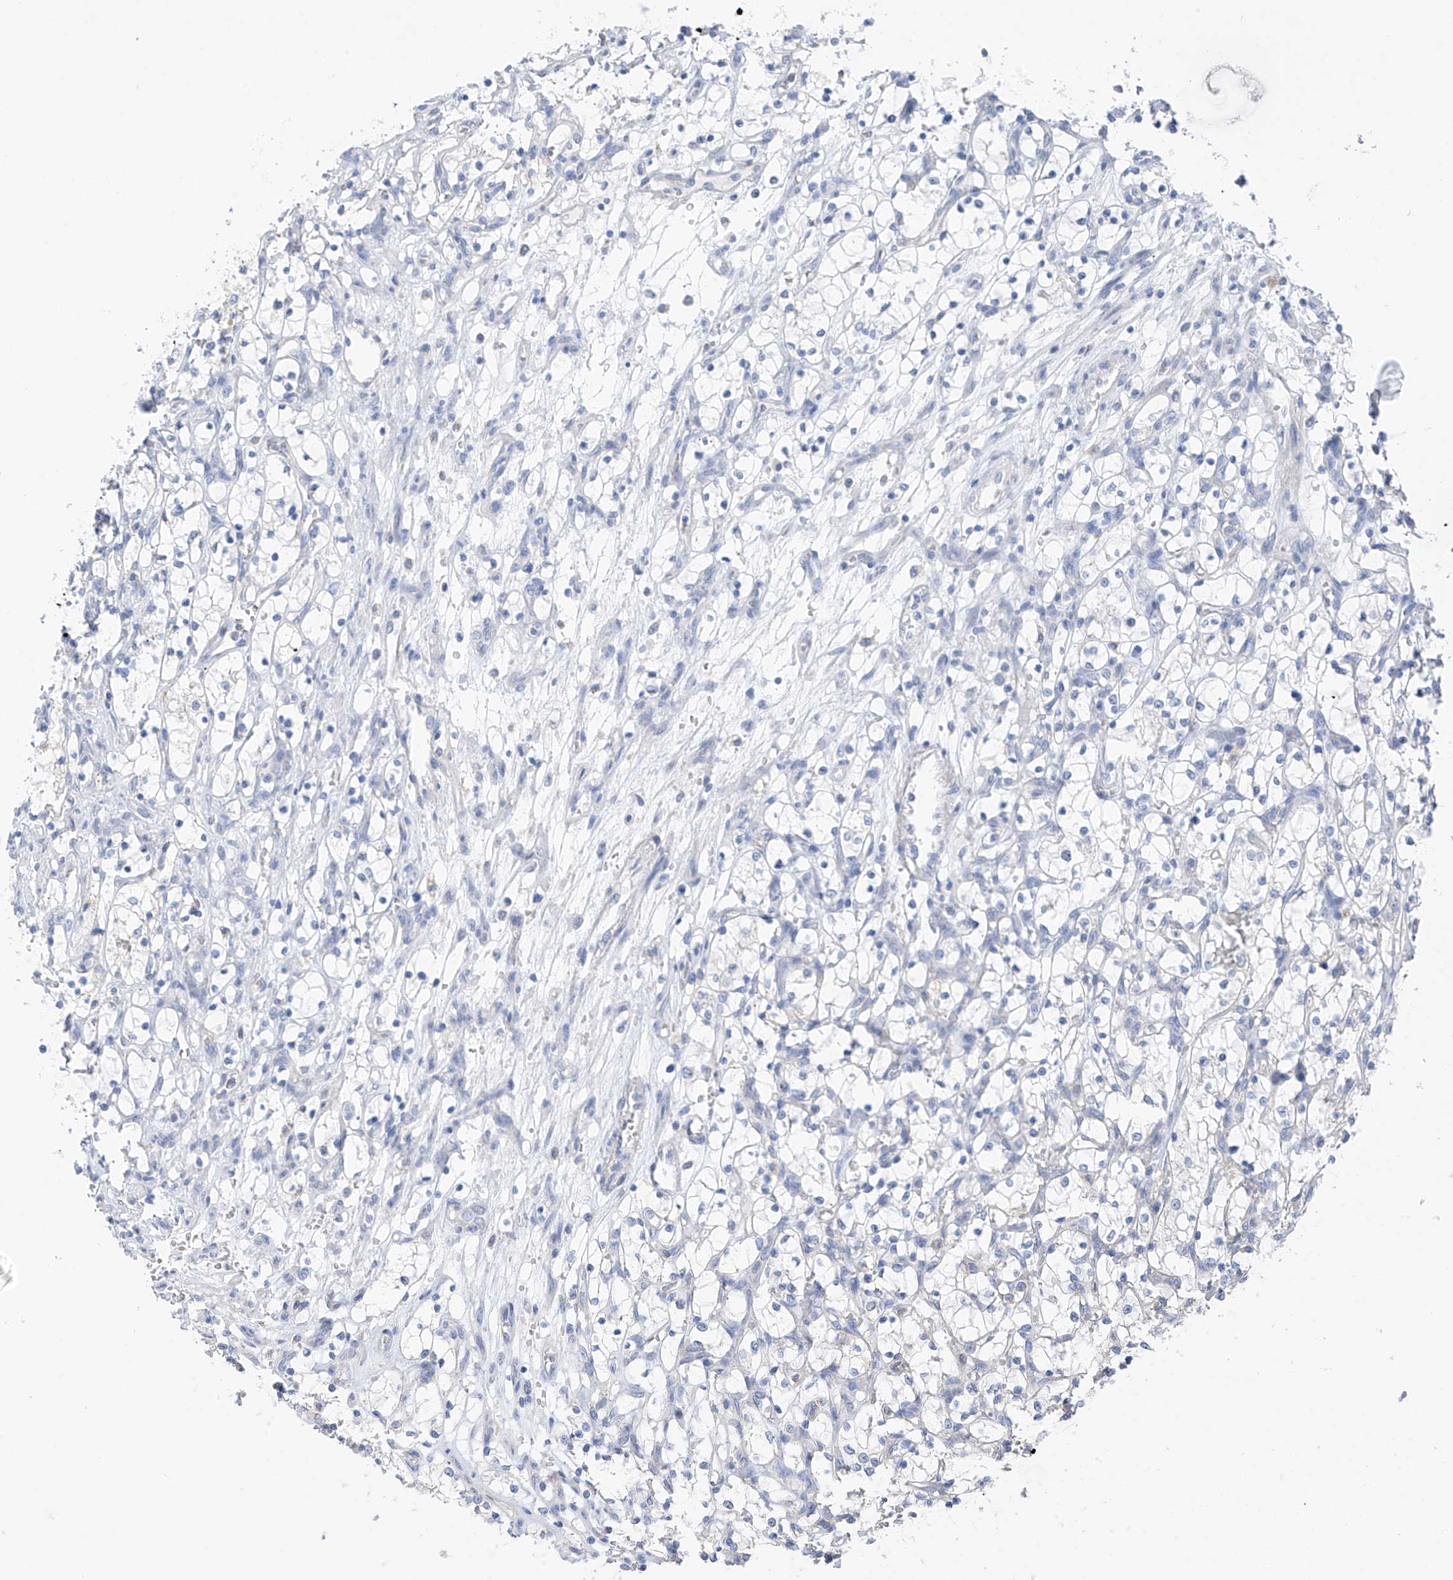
{"staining": {"intensity": "negative", "quantity": "none", "location": "none"}, "tissue": "renal cancer", "cell_type": "Tumor cells", "image_type": "cancer", "snomed": [{"axis": "morphology", "description": "Adenocarcinoma, NOS"}, {"axis": "topography", "description": "Kidney"}], "caption": "A high-resolution histopathology image shows immunohistochemistry staining of renal adenocarcinoma, which displays no significant staining in tumor cells.", "gene": "SYN3", "patient": {"sex": "female", "age": 69}}